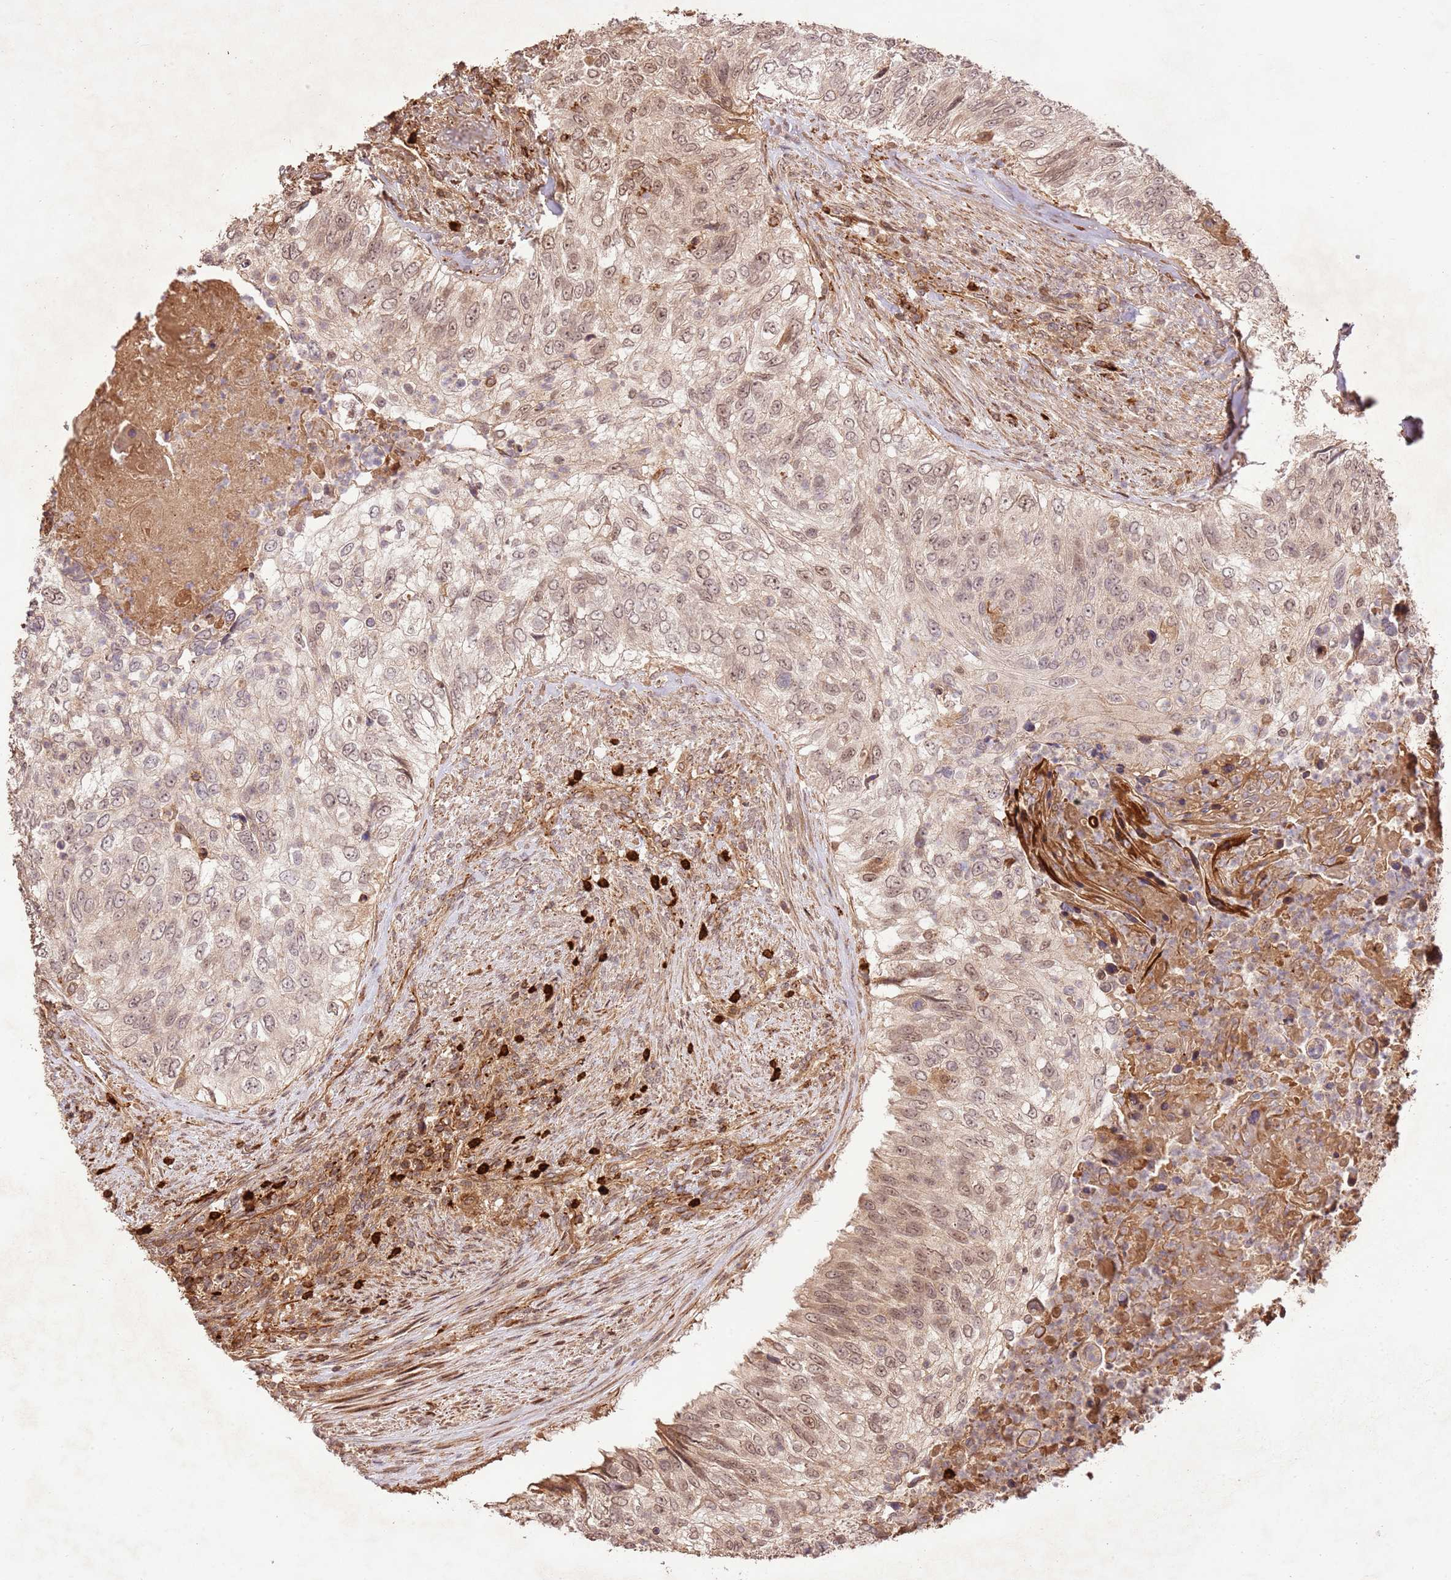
{"staining": {"intensity": "weak", "quantity": "25%-75%", "location": "cytoplasmic/membranous,nuclear"}, "tissue": "urothelial cancer", "cell_type": "Tumor cells", "image_type": "cancer", "snomed": [{"axis": "morphology", "description": "Urothelial carcinoma, High grade"}, {"axis": "topography", "description": "Urinary bladder"}], "caption": "Immunohistochemistry (IHC) staining of urothelial cancer, which shows low levels of weak cytoplasmic/membranous and nuclear staining in approximately 25%-75% of tumor cells indicating weak cytoplasmic/membranous and nuclear protein staining. The staining was performed using DAB (3,3'-diaminobenzidine) (brown) for protein detection and nuclei were counterstained in hematoxylin (blue).", "gene": "KATNAL2", "patient": {"sex": "female", "age": 60}}